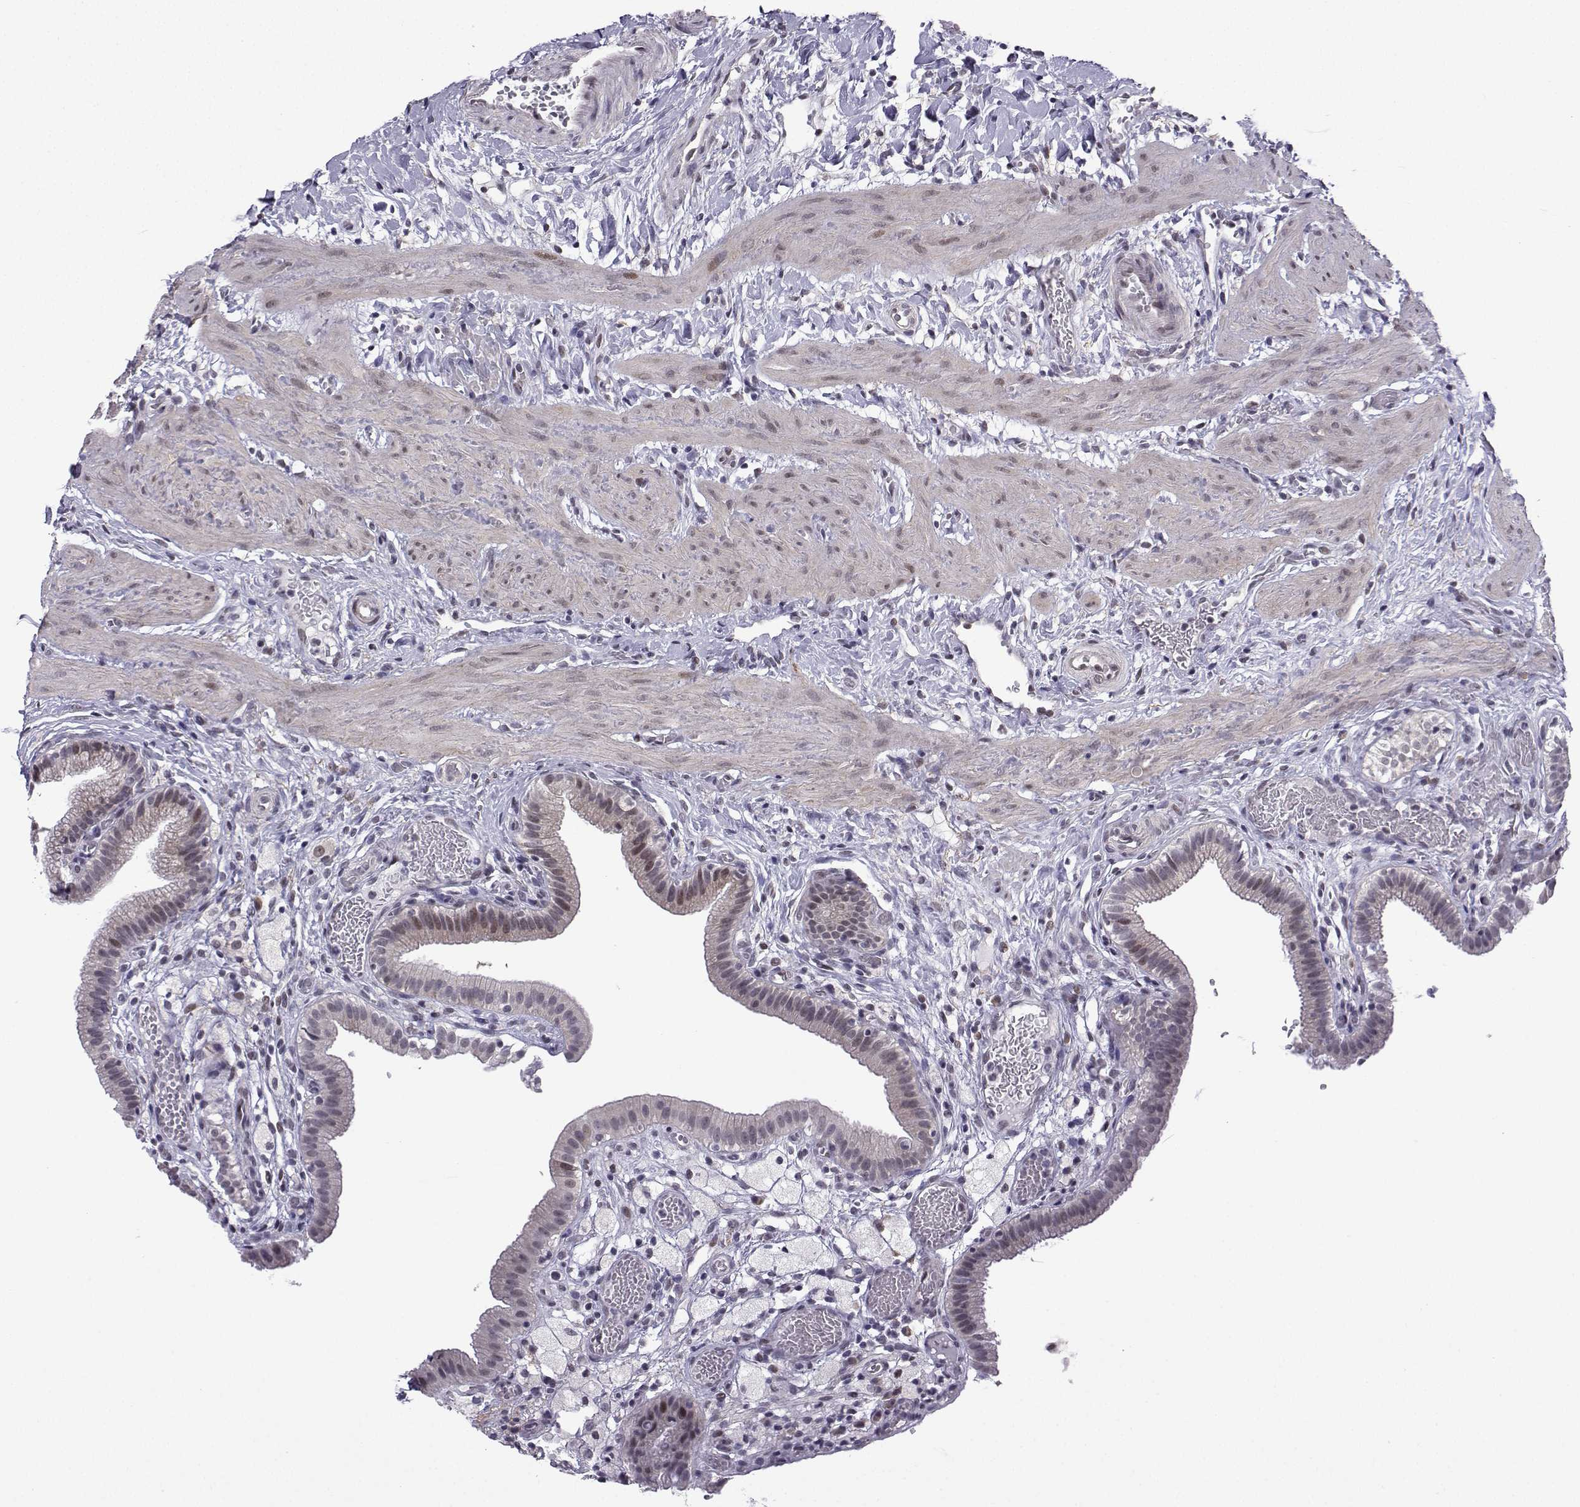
{"staining": {"intensity": "moderate", "quantity": "<25%", "location": "nuclear"}, "tissue": "gallbladder", "cell_type": "Glandular cells", "image_type": "normal", "snomed": [{"axis": "morphology", "description": "Normal tissue, NOS"}, {"axis": "topography", "description": "Gallbladder"}], "caption": "Immunohistochemistry (IHC) of unremarkable human gallbladder demonstrates low levels of moderate nuclear staining in about <25% of glandular cells.", "gene": "FGF3", "patient": {"sex": "female", "age": 24}}